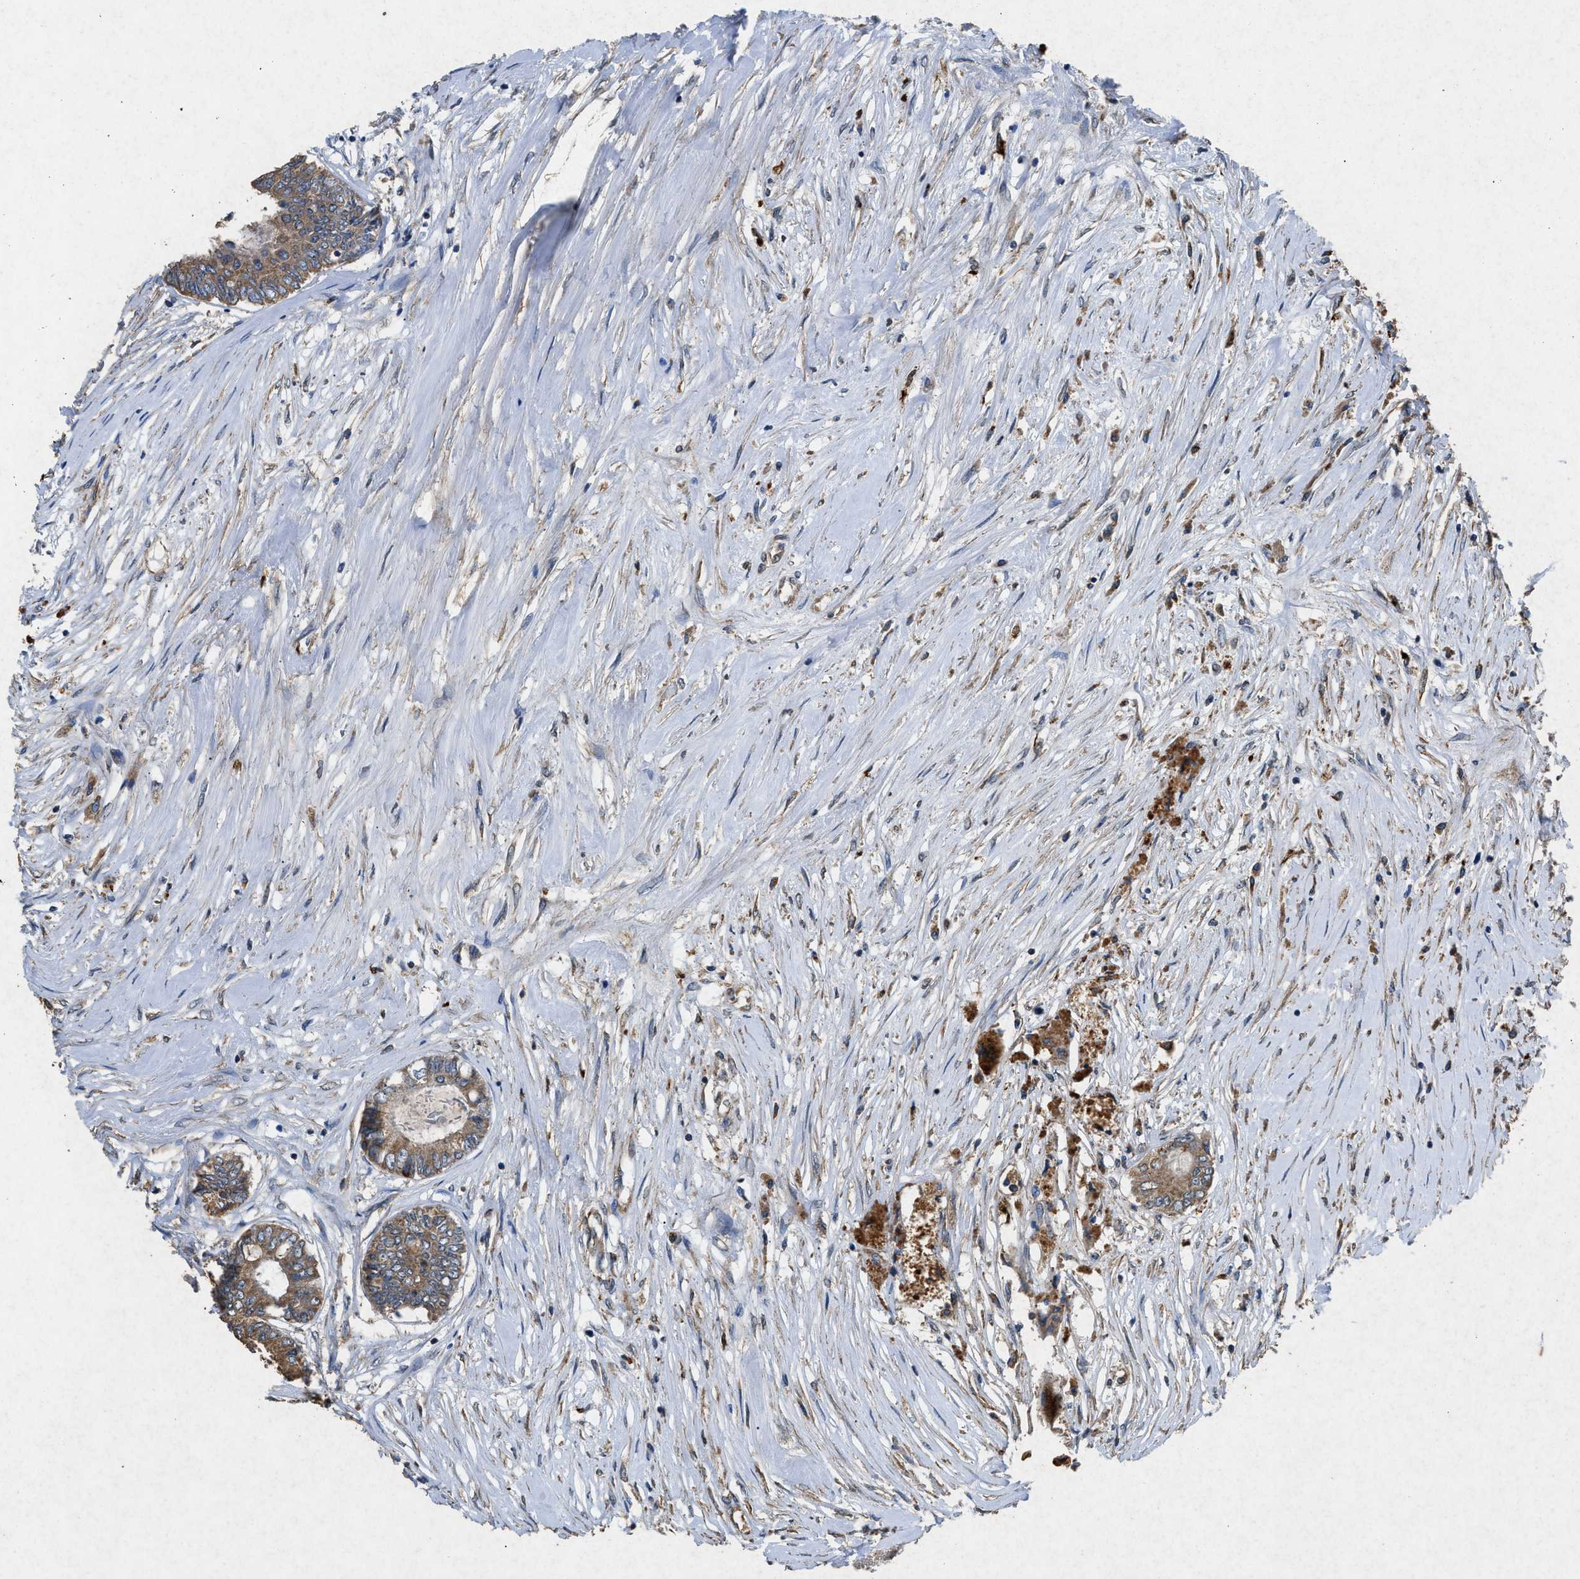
{"staining": {"intensity": "moderate", "quantity": ">75%", "location": "cytoplasmic/membranous"}, "tissue": "colorectal cancer", "cell_type": "Tumor cells", "image_type": "cancer", "snomed": [{"axis": "morphology", "description": "Adenocarcinoma, NOS"}, {"axis": "topography", "description": "Rectum"}], "caption": "Colorectal cancer was stained to show a protein in brown. There is medium levels of moderate cytoplasmic/membranous staining in about >75% of tumor cells.", "gene": "CDK15", "patient": {"sex": "male", "age": 63}}